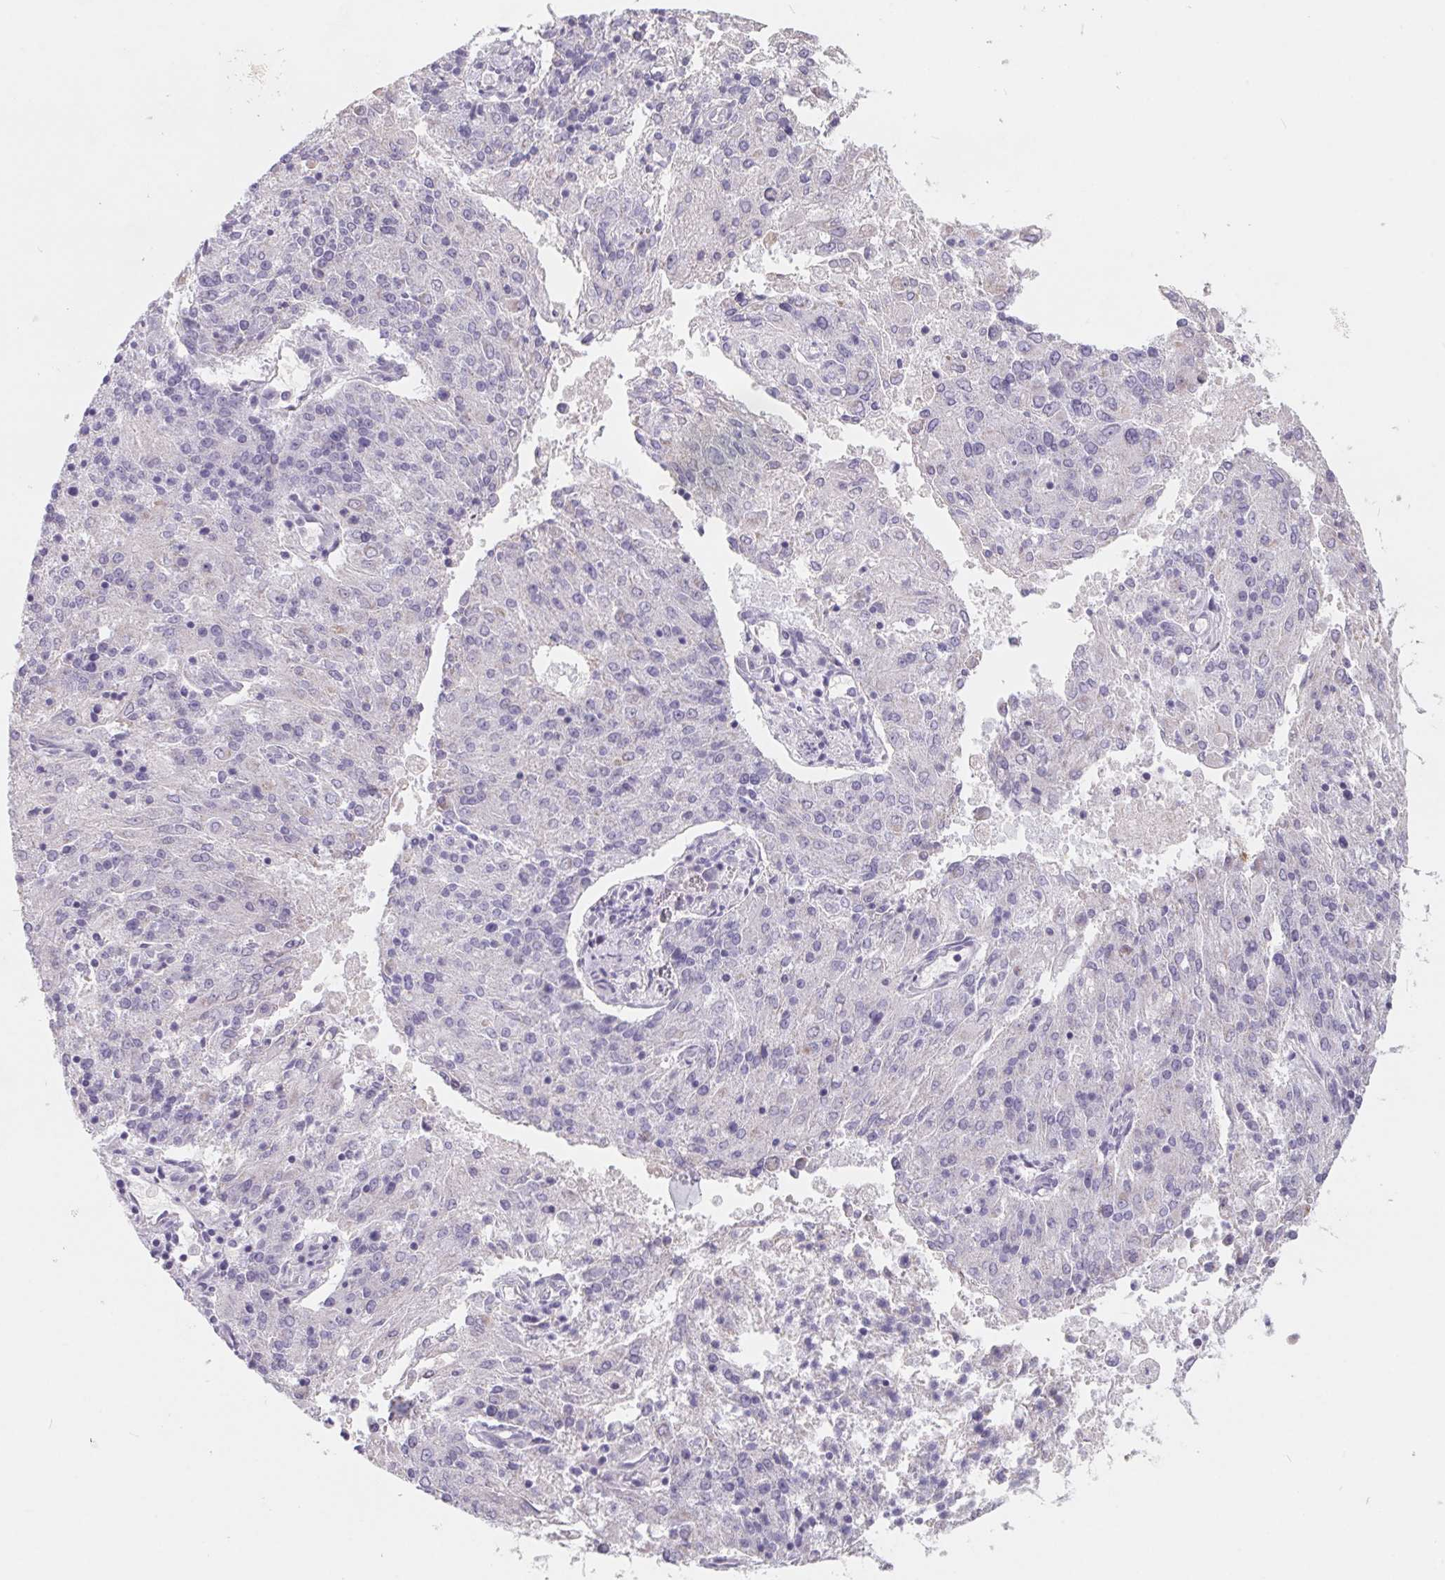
{"staining": {"intensity": "negative", "quantity": "none", "location": "none"}, "tissue": "endometrial cancer", "cell_type": "Tumor cells", "image_type": "cancer", "snomed": [{"axis": "morphology", "description": "Adenocarcinoma, NOS"}, {"axis": "topography", "description": "Endometrium"}], "caption": "An image of human endometrial adenocarcinoma is negative for staining in tumor cells.", "gene": "FDX1", "patient": {"sex": "female", "age": 82}}